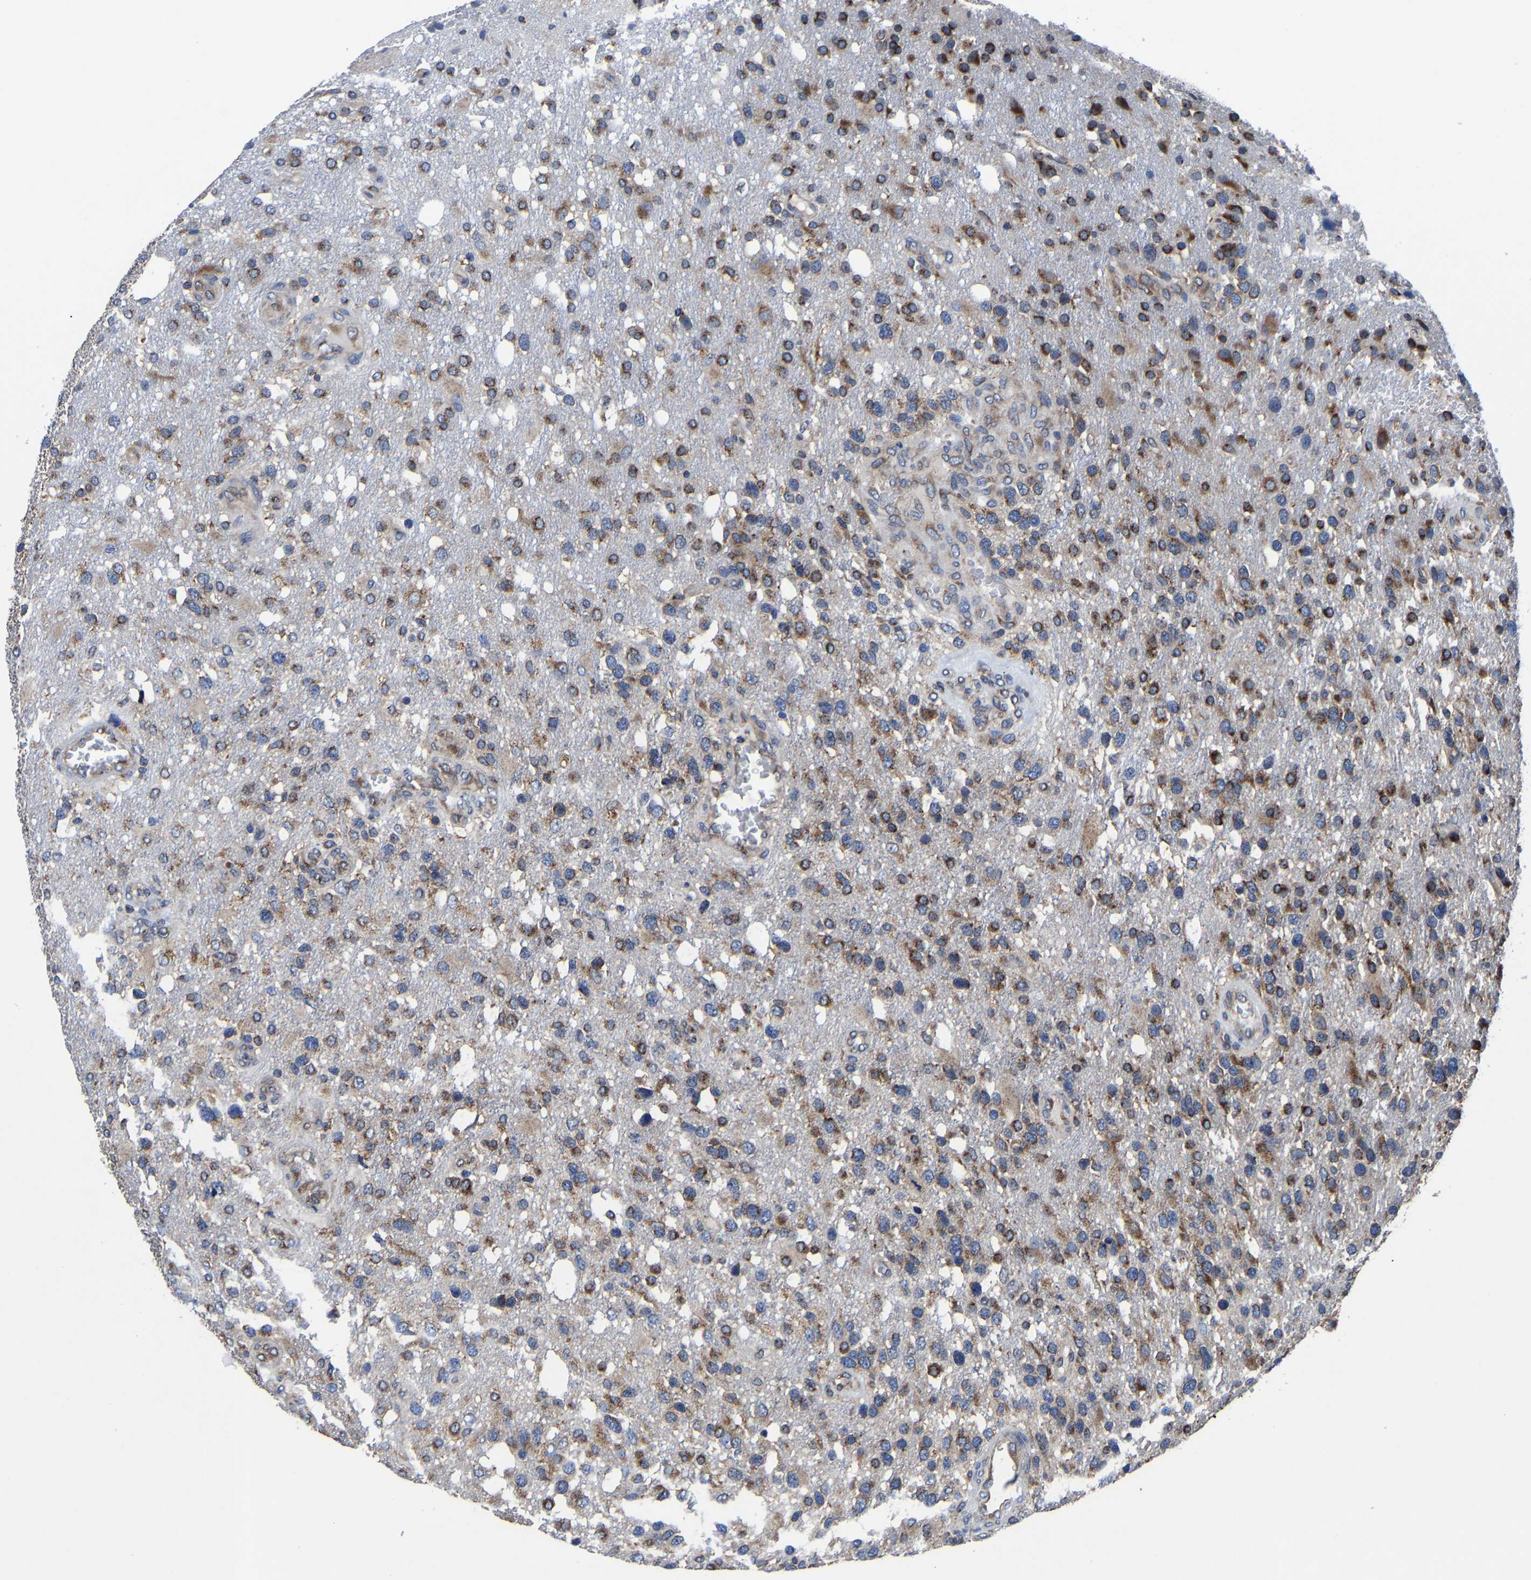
{"staining": {"intensity": "moderate", "quantity": "25%-75%", "location": "cytoplasmic/membranous"}, "tissue": "glioma", "cell_type": "Tumor cells", "image_type": "cancer", "snomed": [{"axis": "morphology", "description": "Glioma, malignant, High grade"}, {"axis": "topography", "description": "Brain"}], "caption": "High-magnification brightfield microscopy of glioma stained with DAB (brown) and counterstained with hematoxylin (blue). tumor cells exhibit moderate cytoplasmic/membranous staining is appreciated in approximately25%-75% of cells. (Stains: DAB in brown, nuclei in blue, Microscopy: brightfield microscopy at high magnification).", "gene": "EBAG9", "patient": {"sex": "female", "age": 58}}